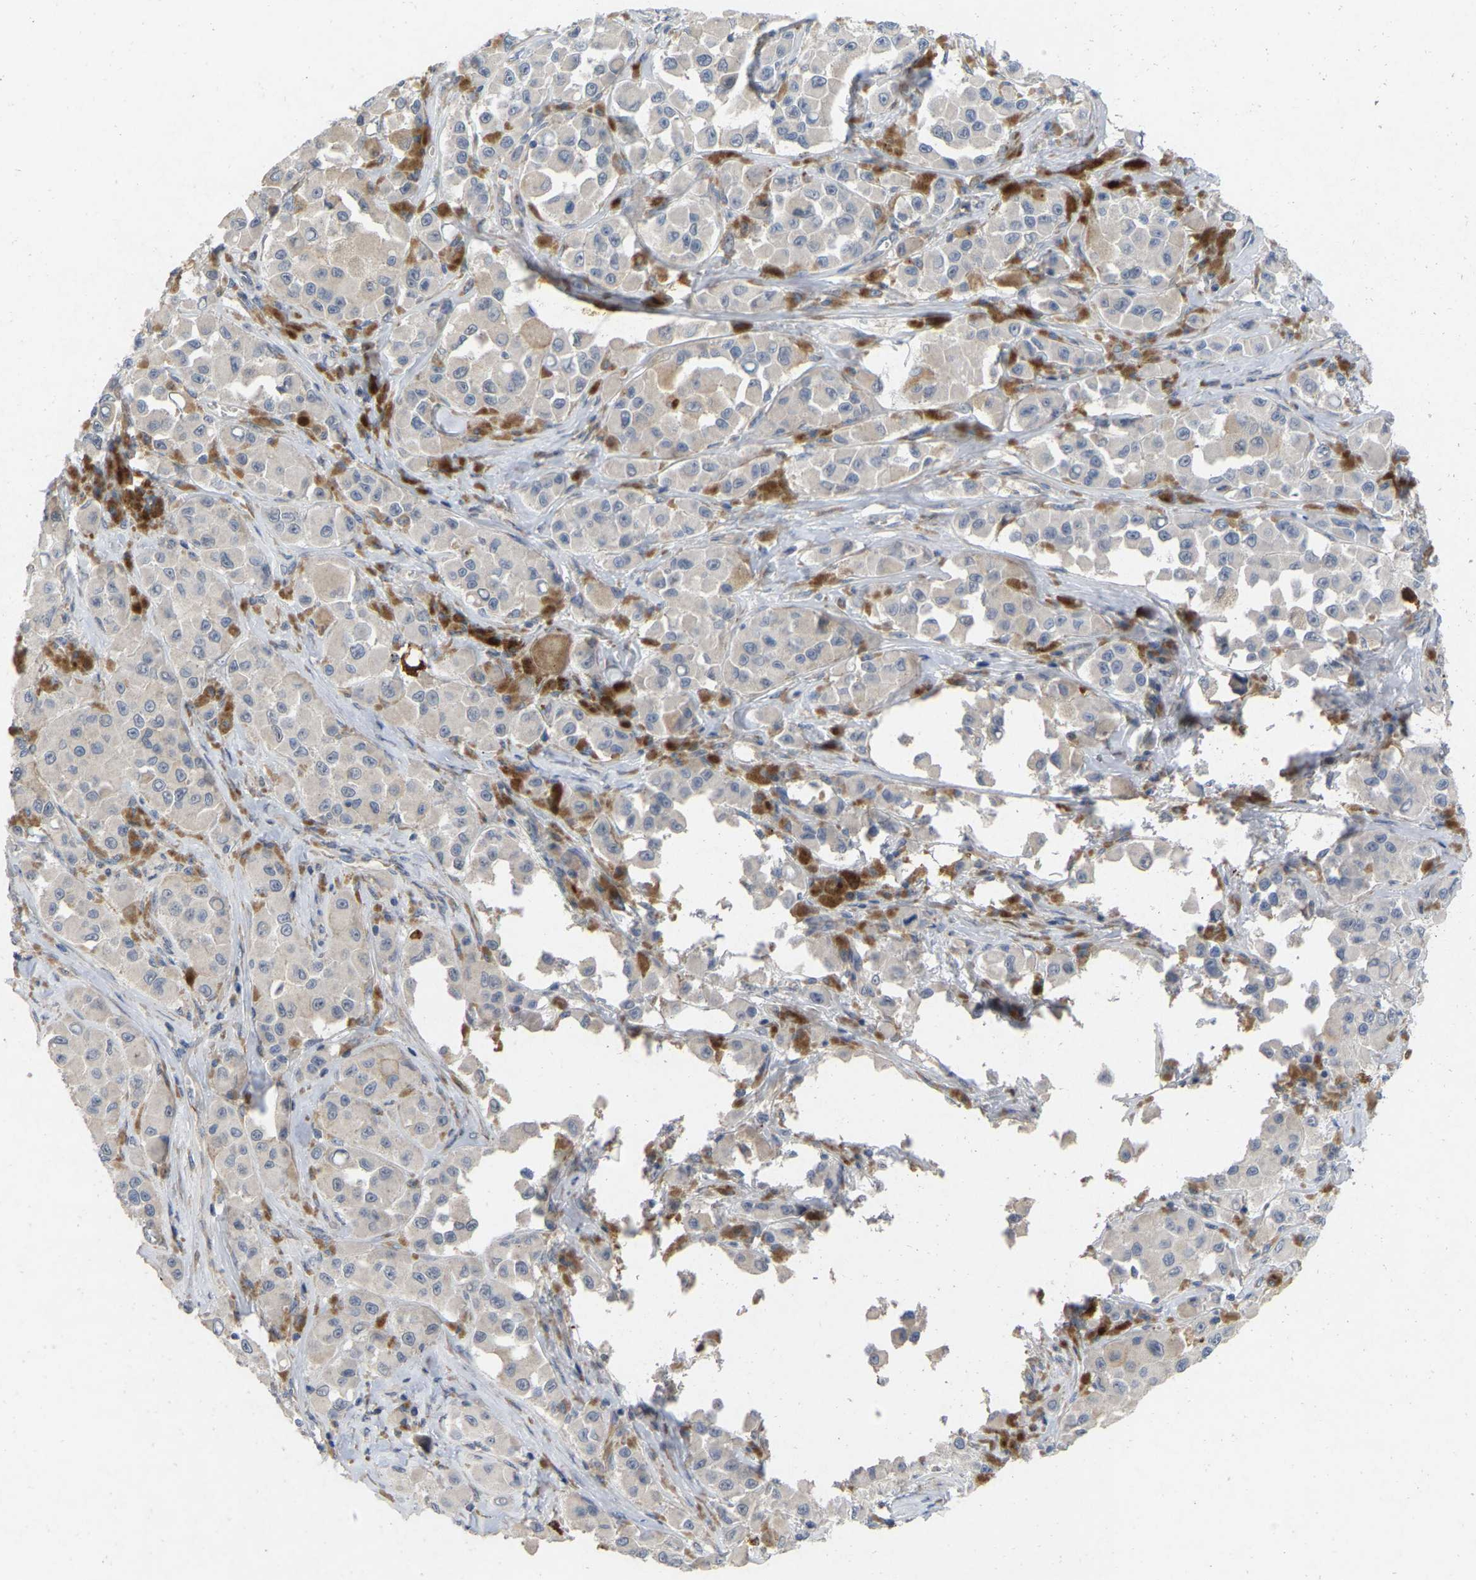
{"staining": {"intensity": "negative", "quantity": "none", "location": "none"}, "tissue": "melanoma", "cell_type": "Tumor cells", "image_type": "cancer", "snomed": [{"axis": "morphology", "description": "Malignant melanoma, NOS"}, {"axis": "topography", "description": "Skin"}], "caption": "Immunohistochemistry histopathology image of neoplastic tissue: malignant melanoma stained with DAB (3,3'-diaminobenzidine) demonstrates no significant protein expression in tumor cells. (Immunohistochemistry, brightfield microscopy, high magnification).", "gene": "RHEB", "patient": {"sex": "male", "age": 84}}